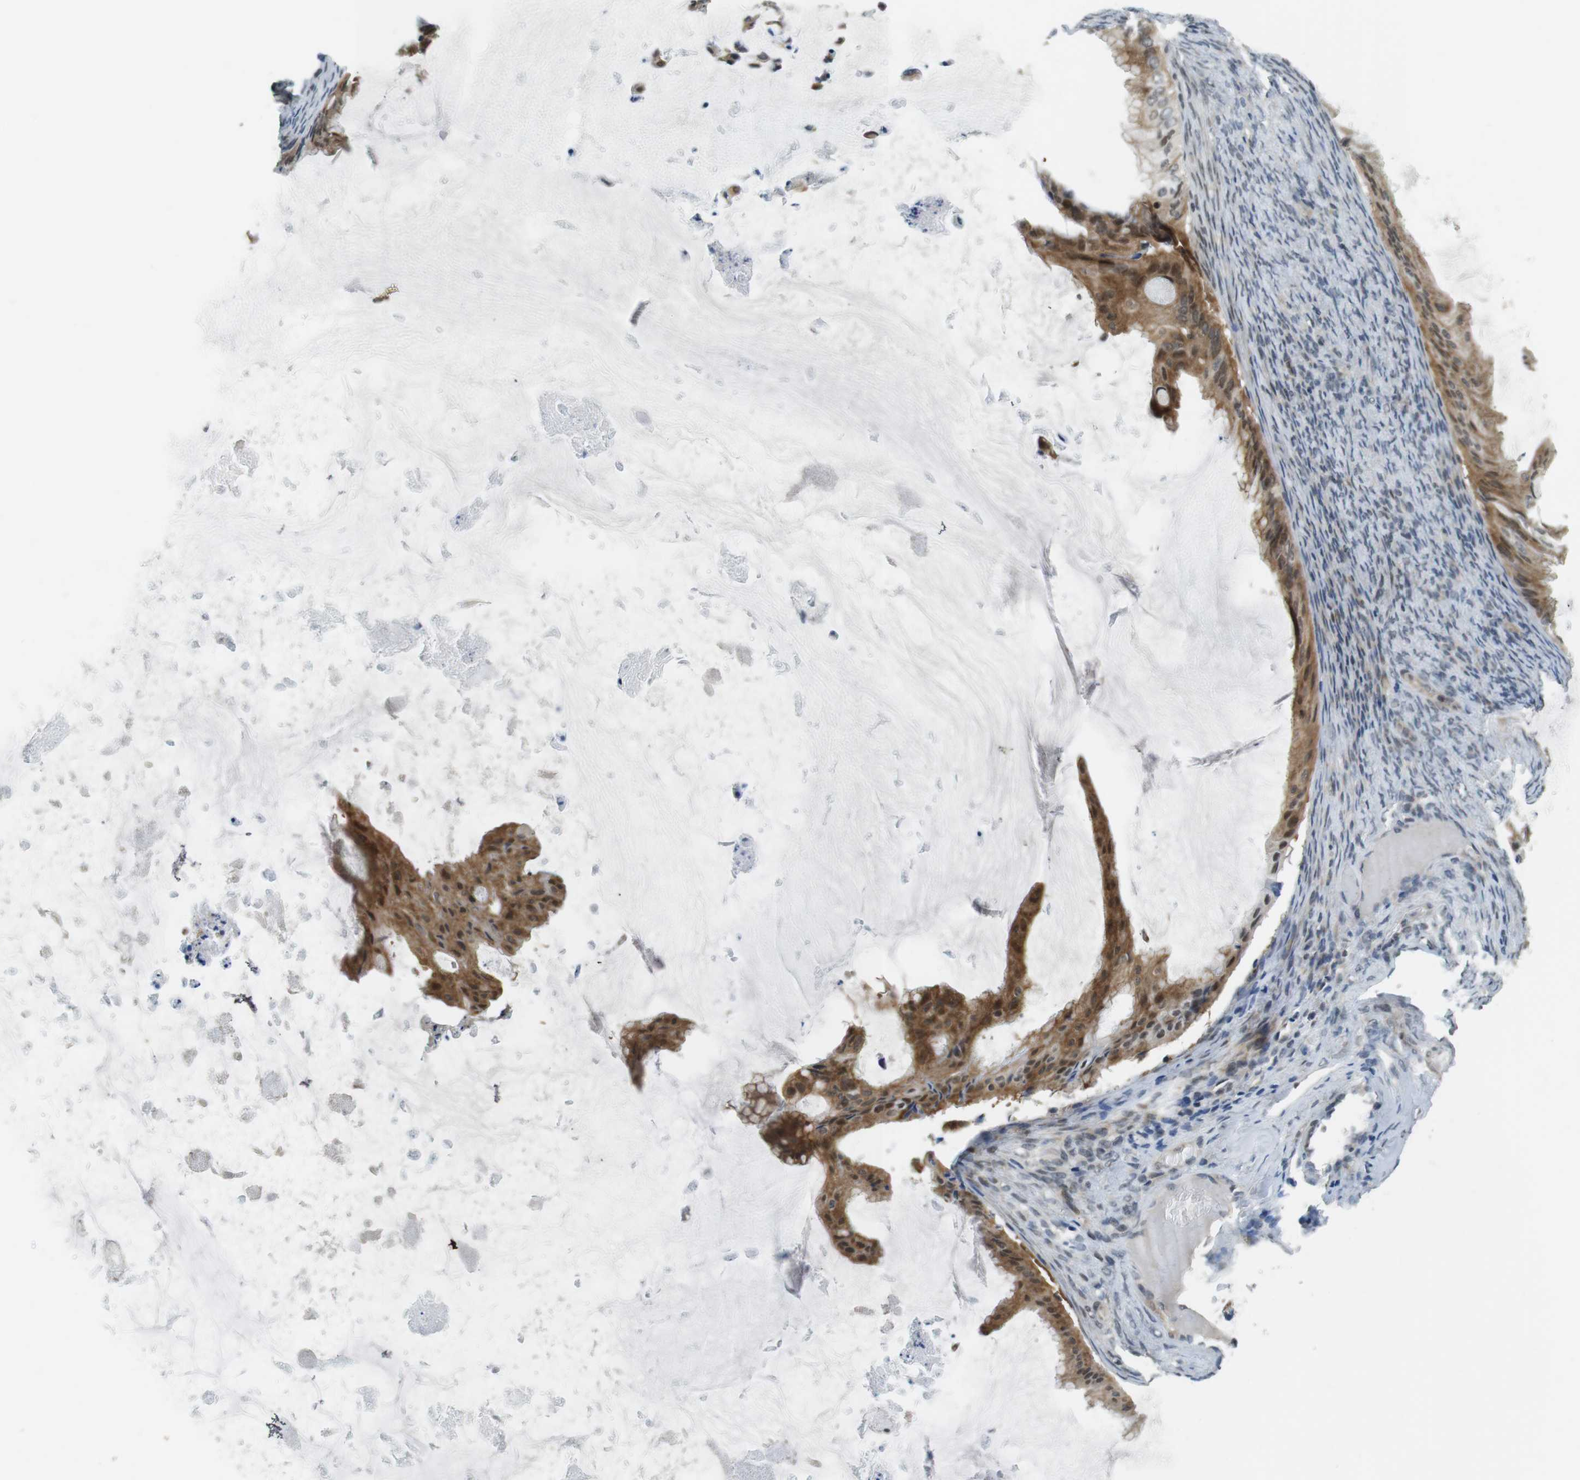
{"staining": {"intensity": "moderate", "quantity": ">75%", "location": "cytoplasmic/membranous"}, "tissue": "ovarian cancer", "cell_type": "Tumor cells", "image_type": "cancer", "snomed": [{"axis": "morphology", "description": "Cystadenocarcinoma, mucinous, NOS"}, {"axis": "topography", "description": "Ovary"}], "caption": "Immunohistochemical staining of ovarian mucinous cystadenocarcinoma exhibits moderate cytoplasmic/membranous protein expression in about >75% of tumor cells.", "gene": "BRD4", "patient": {"sex": "female", "age": 61}}